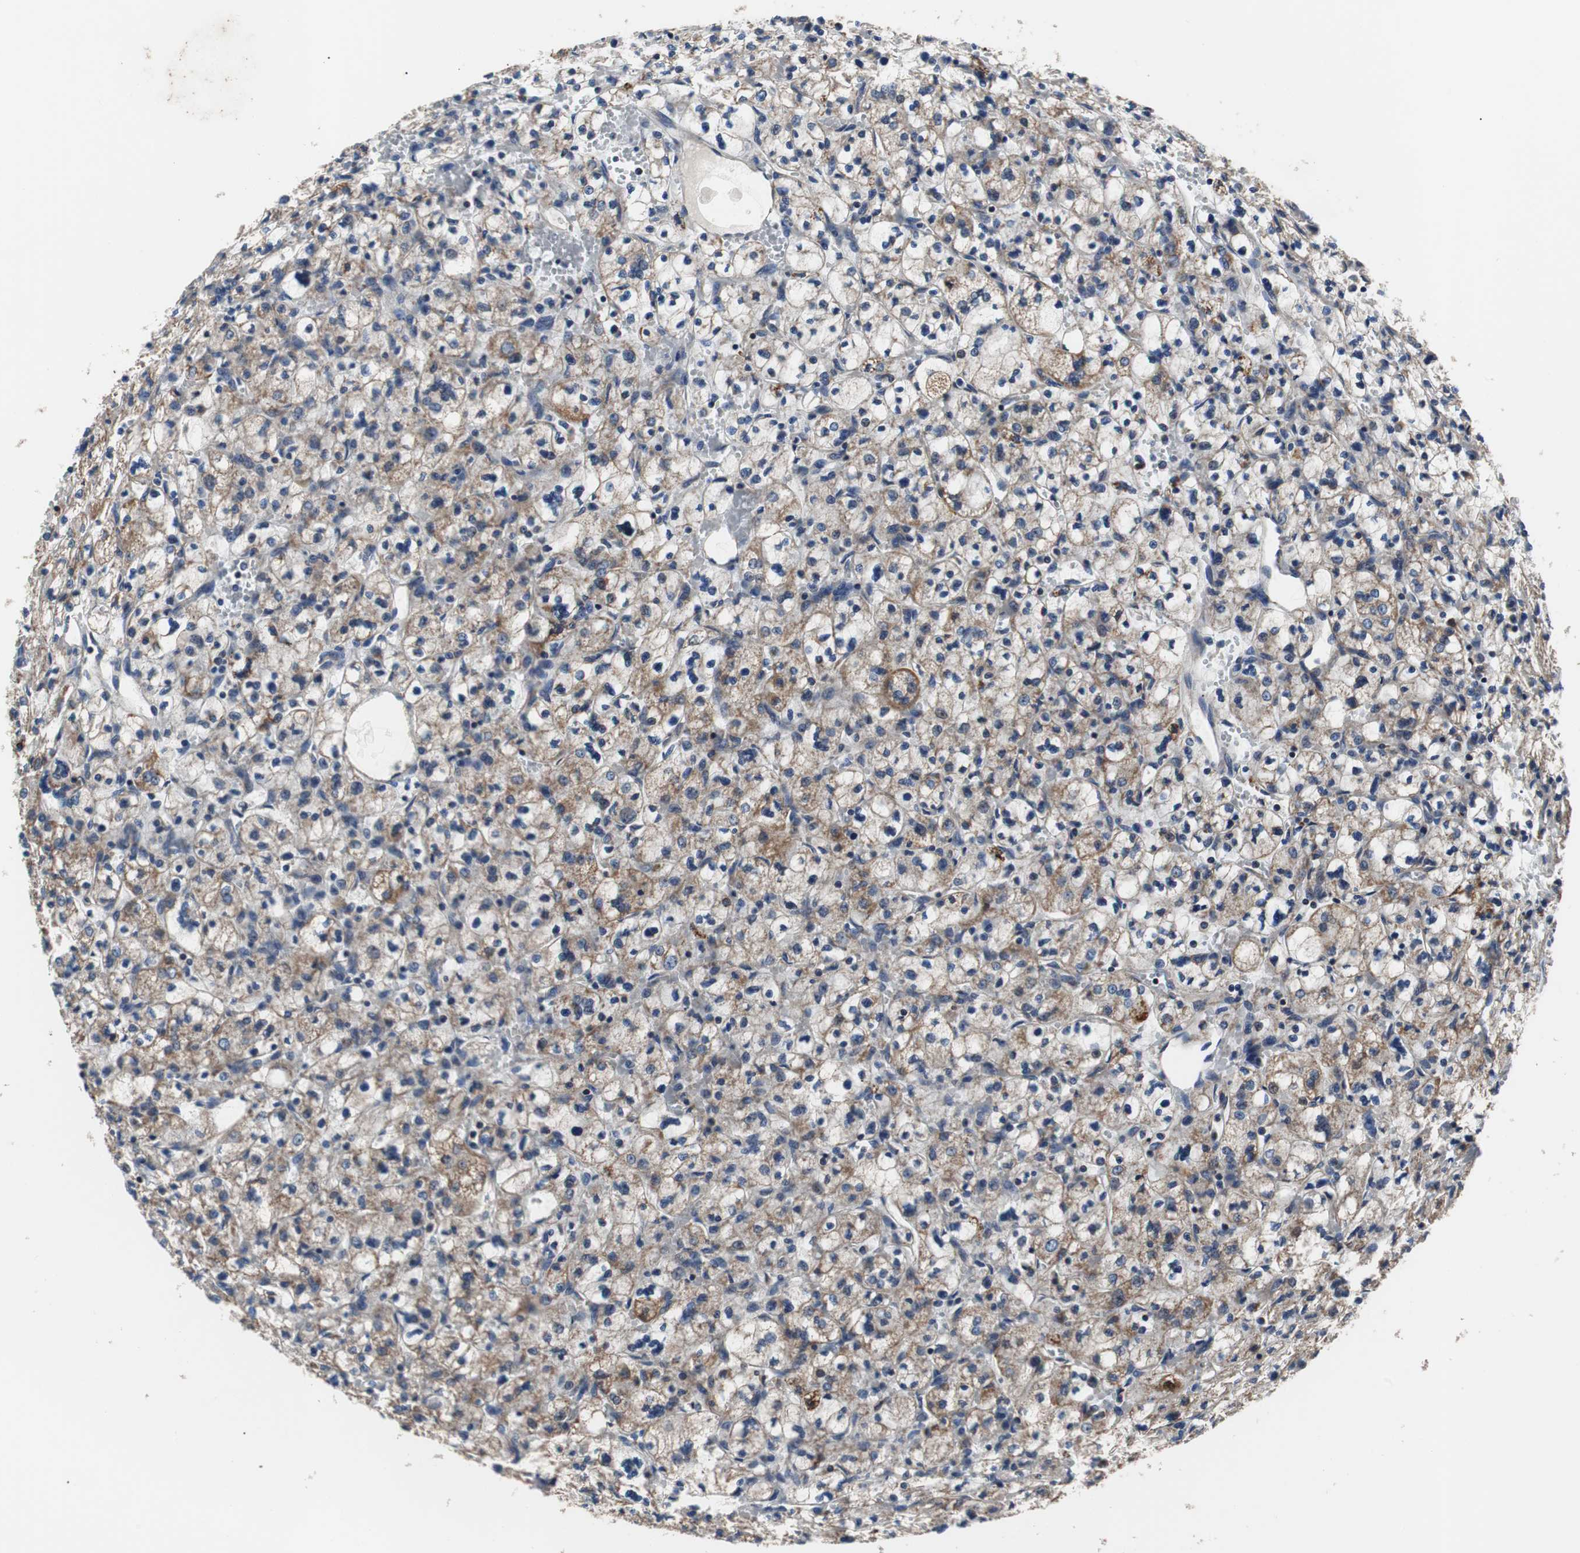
{"staining": {"intensity": "weak", "quantity": "25%-75%", "location": "cytoplasmic/membranous"}, "tissue": "renal cancer", "cell_type": "Tumor cells", "image_type": "cancer", "snomed": [{"axis": "morphology", "description": "Adenocarcinoma, NOS"}, {"axis": "topography", "description": "Kidney"}], "caption": "Renal cancer was stained to show a protein in brown. There is low levels of weak cytoplasmic/membranous expression in approximately 25%-75% of tumor cells.", "gene": "ACTR3", "patient": {"sex": "female", "age": 83}}